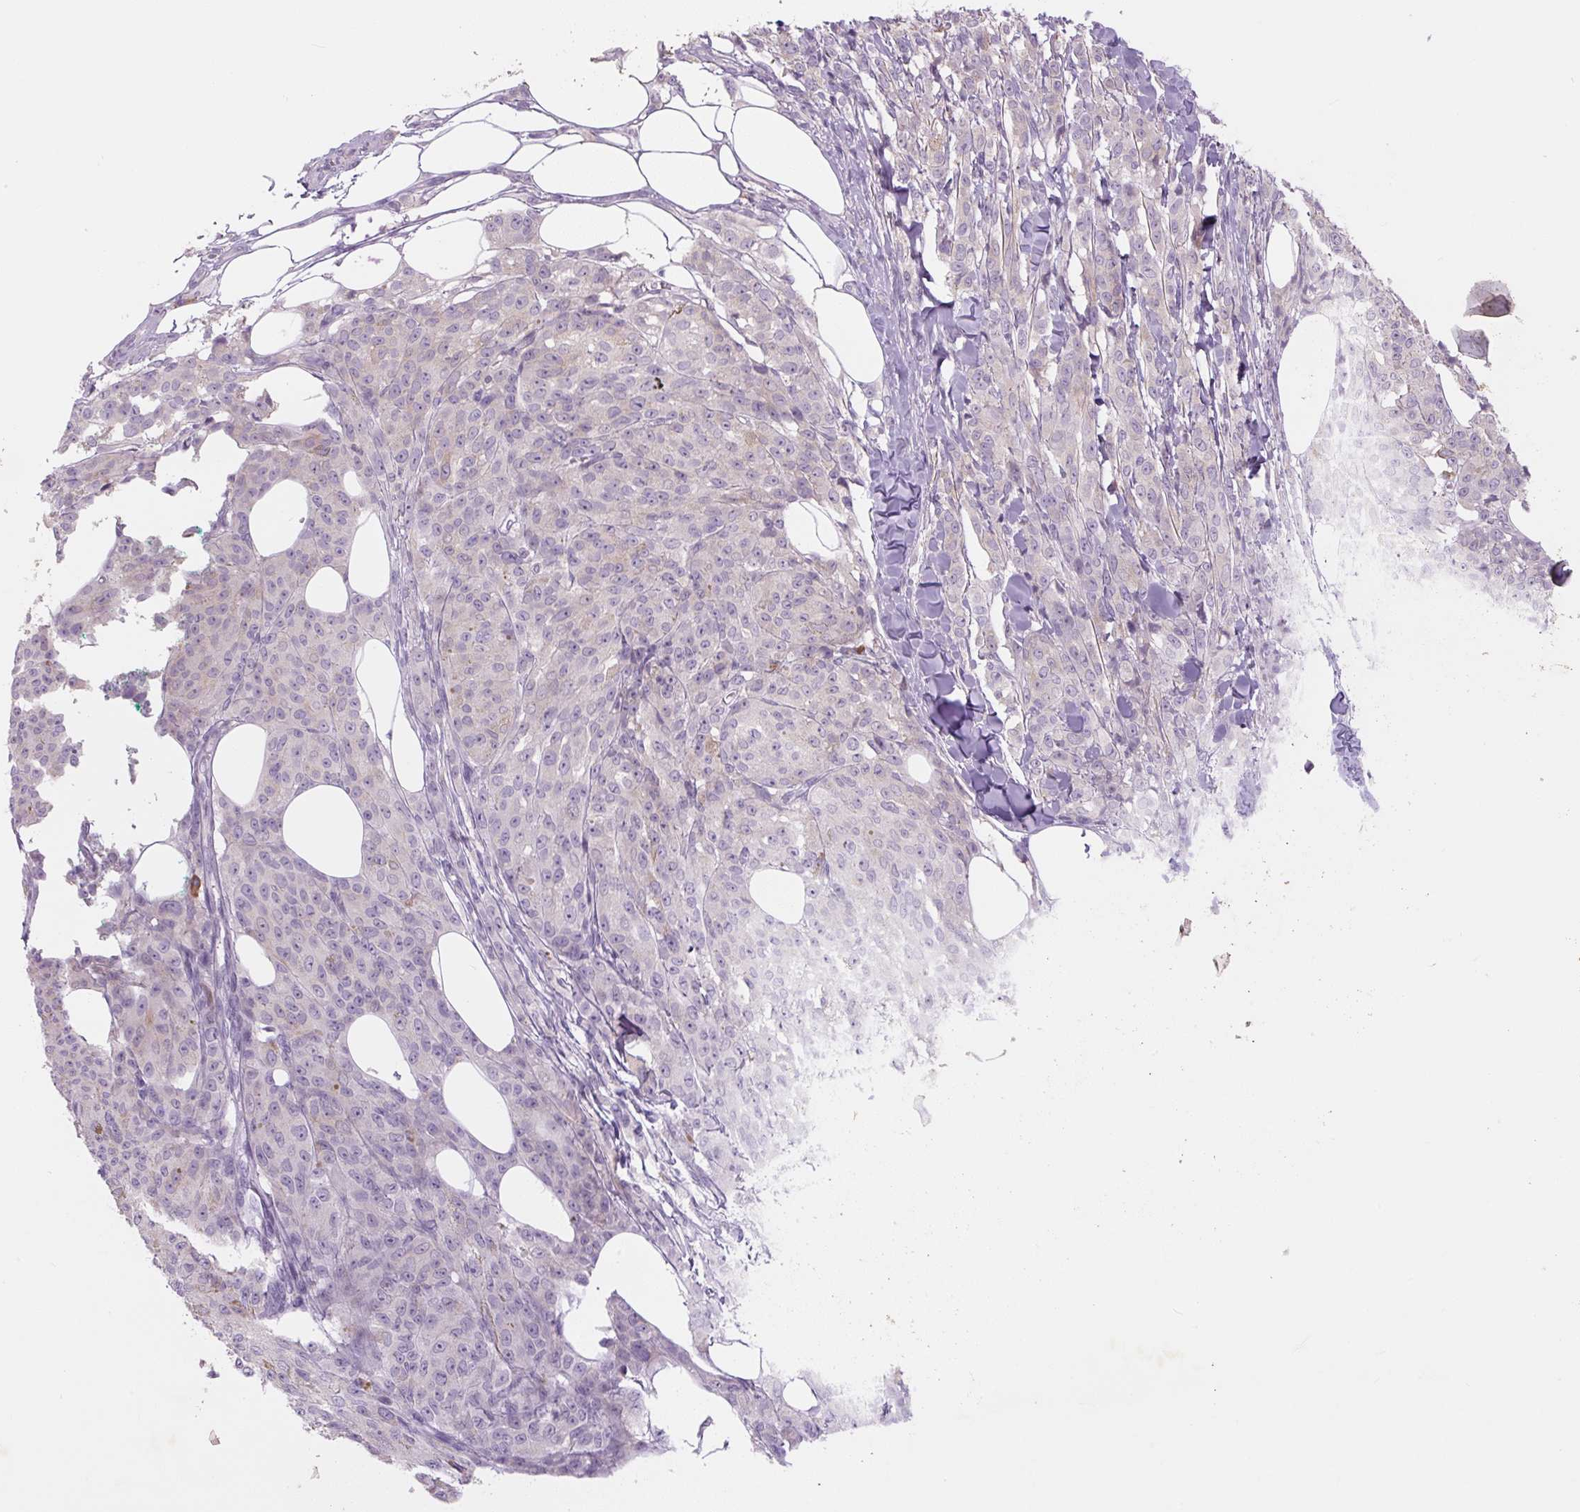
{"staining": {"intensity": "negative", "quantity": "none", "location": "none"}, "tissue": "melanoma", "cell_type": "Tumor cells", "image_type": "cancer", "snomed": [{"axis": "morphology", "description": "Malignant melanoma, NOS"}, {"axis": "topography", "description": "Skin"}], "caption": "Immunohistochemical staining of malignant melanoma exhibits no significant staining in tumor cells. Brightfield microscopy of immunohistochemistry (IHC) stained with DAB (brown) and hematoxylin (blue), captured at high magnification.", "gene": "TMEM100", "patient": {"sex": "female", "age": 52}}